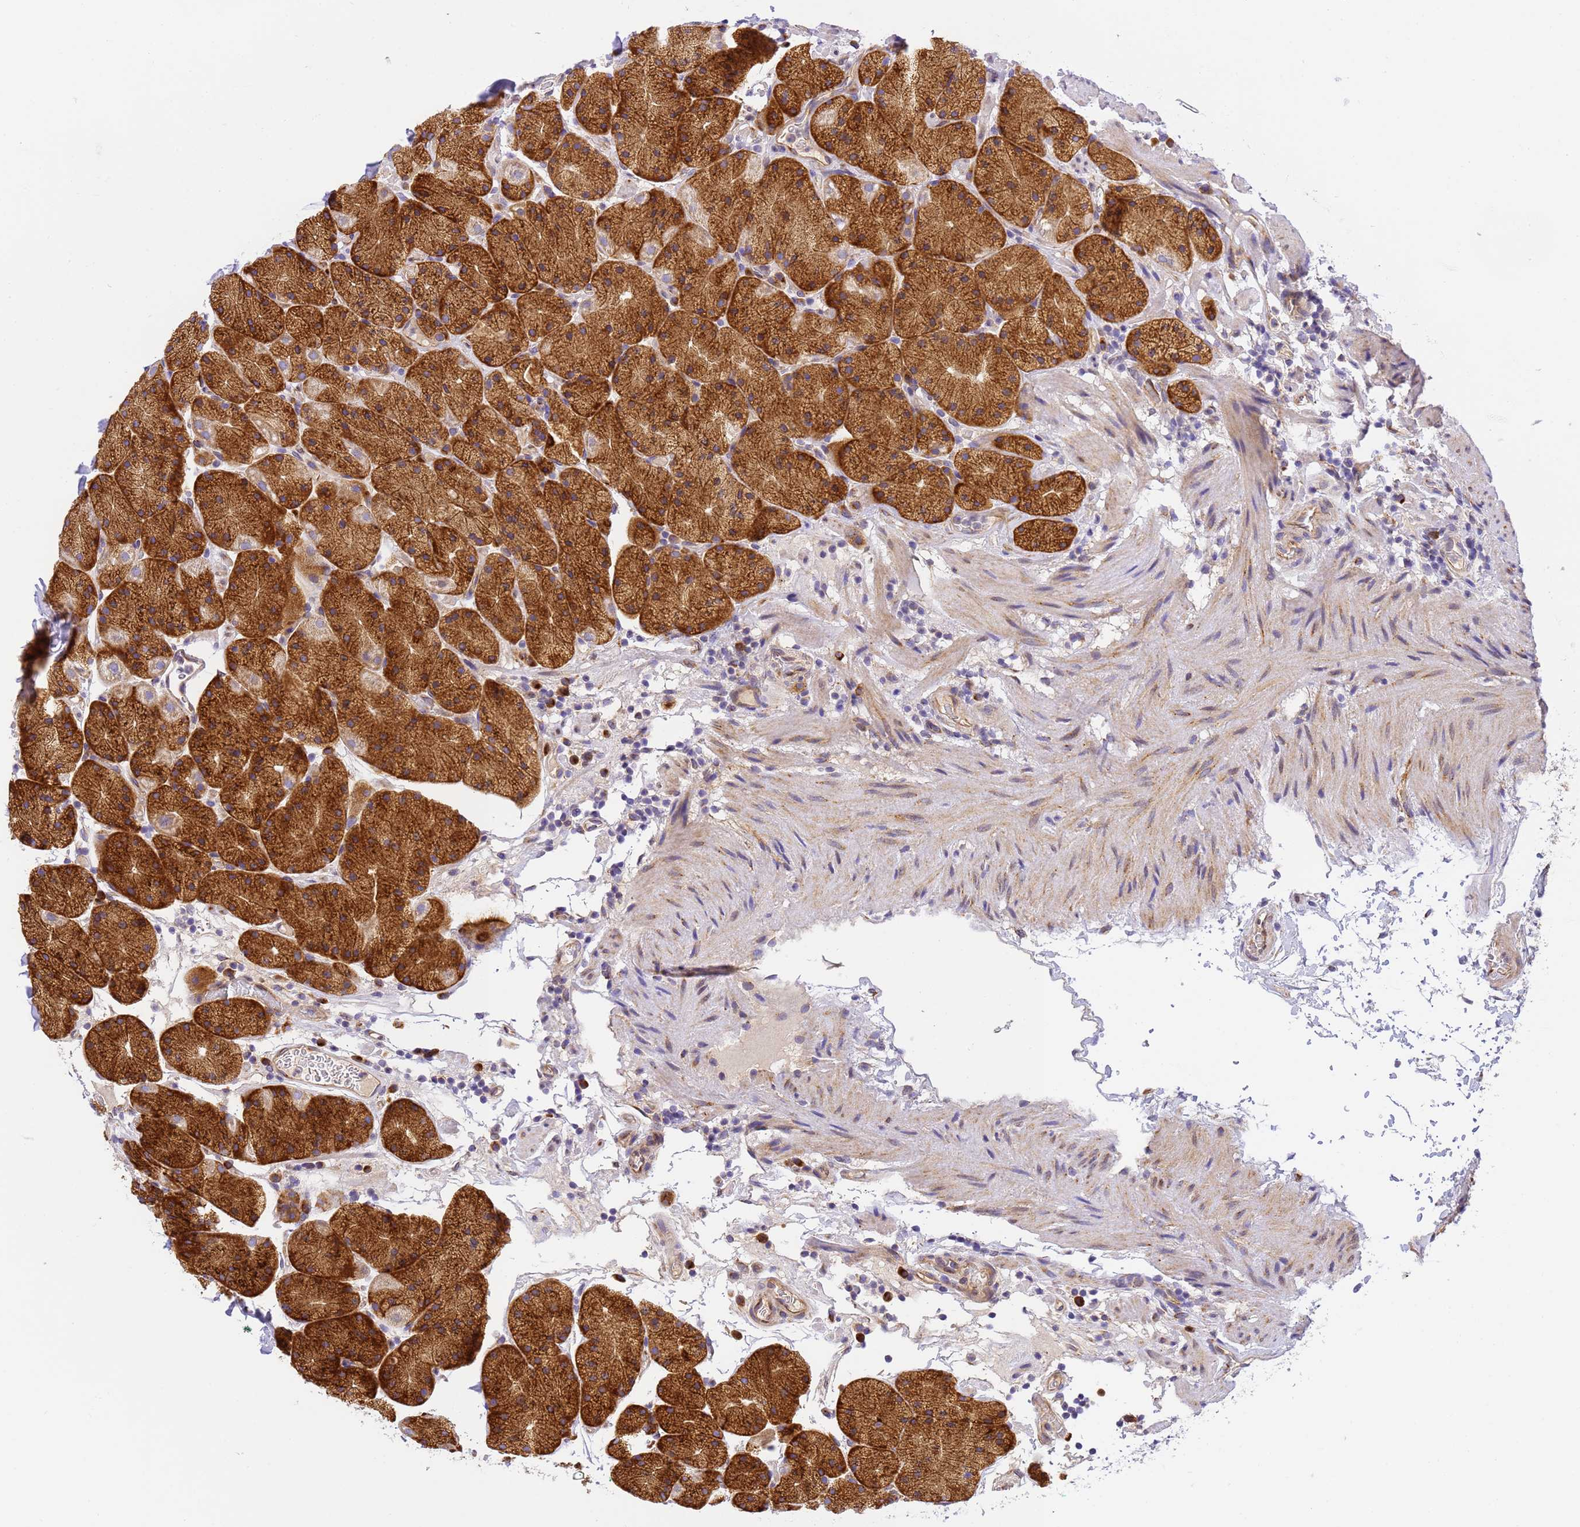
{"staining": {"intensity": "strong", "quantity": ">75%", "location": "cytoplasmic/membranous"}, "tissue": "stomach", "cell_type": "Glandular cells", "image_type": "normal", "snomed": [{"axis": "morphology", "description": "Normal tissue, NOS"}, {"axis": "topography", "description": "Stomach, upper"}, {"axis": "topography", "description": "Stomach, lower"}], "caption": "Immunohistochemistry (IHC) (DAB) staining of unremarkable stomach displays strong cytoplasmic/membranous protein positivity in about >75% of glandular cells.", "gene": "RHBDD3", "patient": {"sex": "male", "age": 67}}